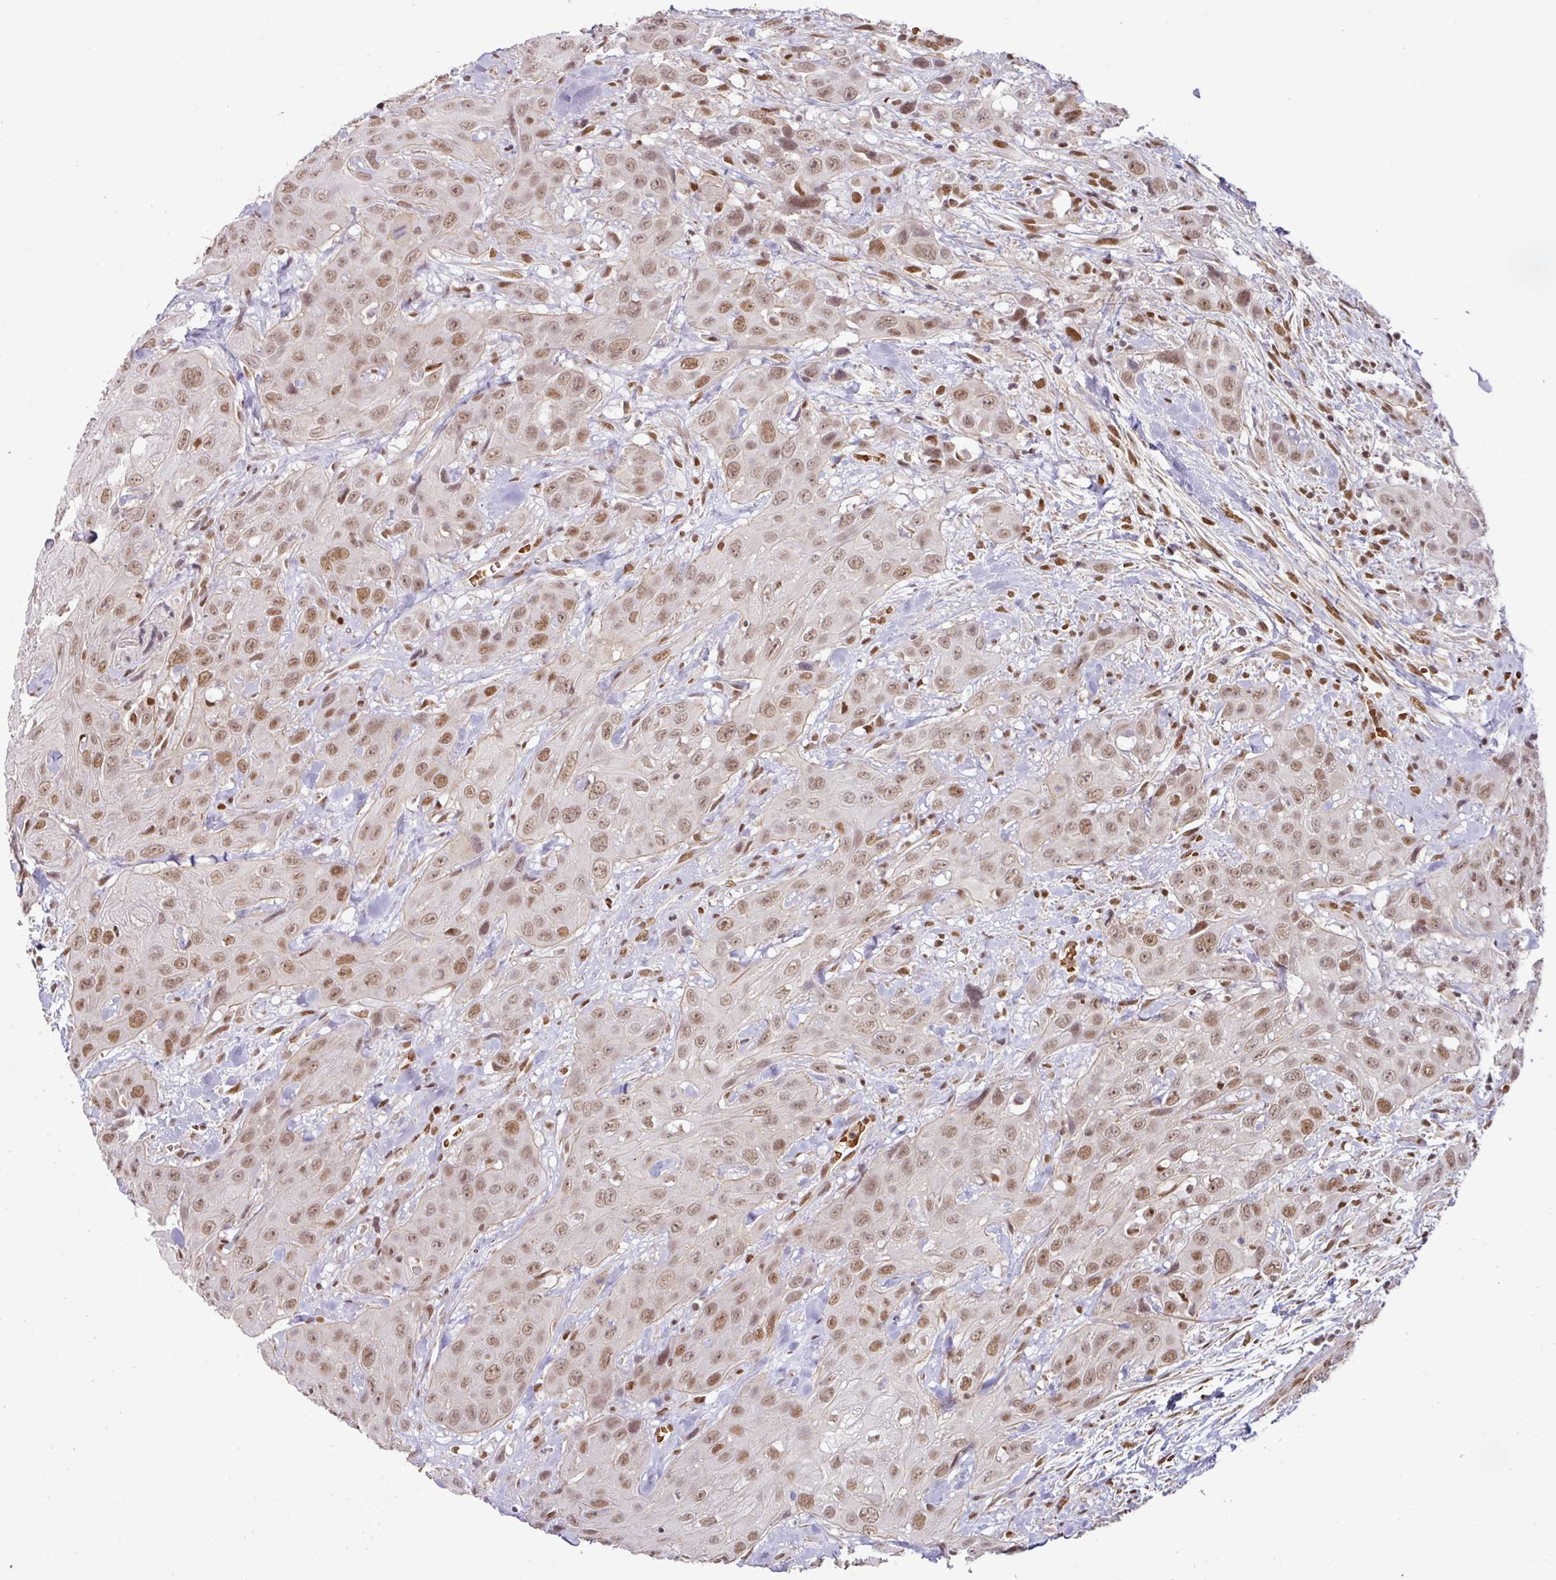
{"staining": {"intensity": "moderate", "quantity": "25%-75%", "location": "nuclear"}, "tissue": "head and neck cancer", "cell_type": "Tumor cells", "image_type": "cancer", "snomed": [{"axis": "morphology", "description": "Squamous cell carcinoma, NOS"}, {"axis": "topography", "description": "Head-Neck"}], "caption": "Immunohistochemistry histopathology image of squamous cell carcinoma (head and neck) stained for a protein (brown), which exhibits medium levels of moderate nuclear expression in approximately 25%-75% of tumor cells.", "gene": "NCOA5", "patient": {"sex": "male", "age": 81}}